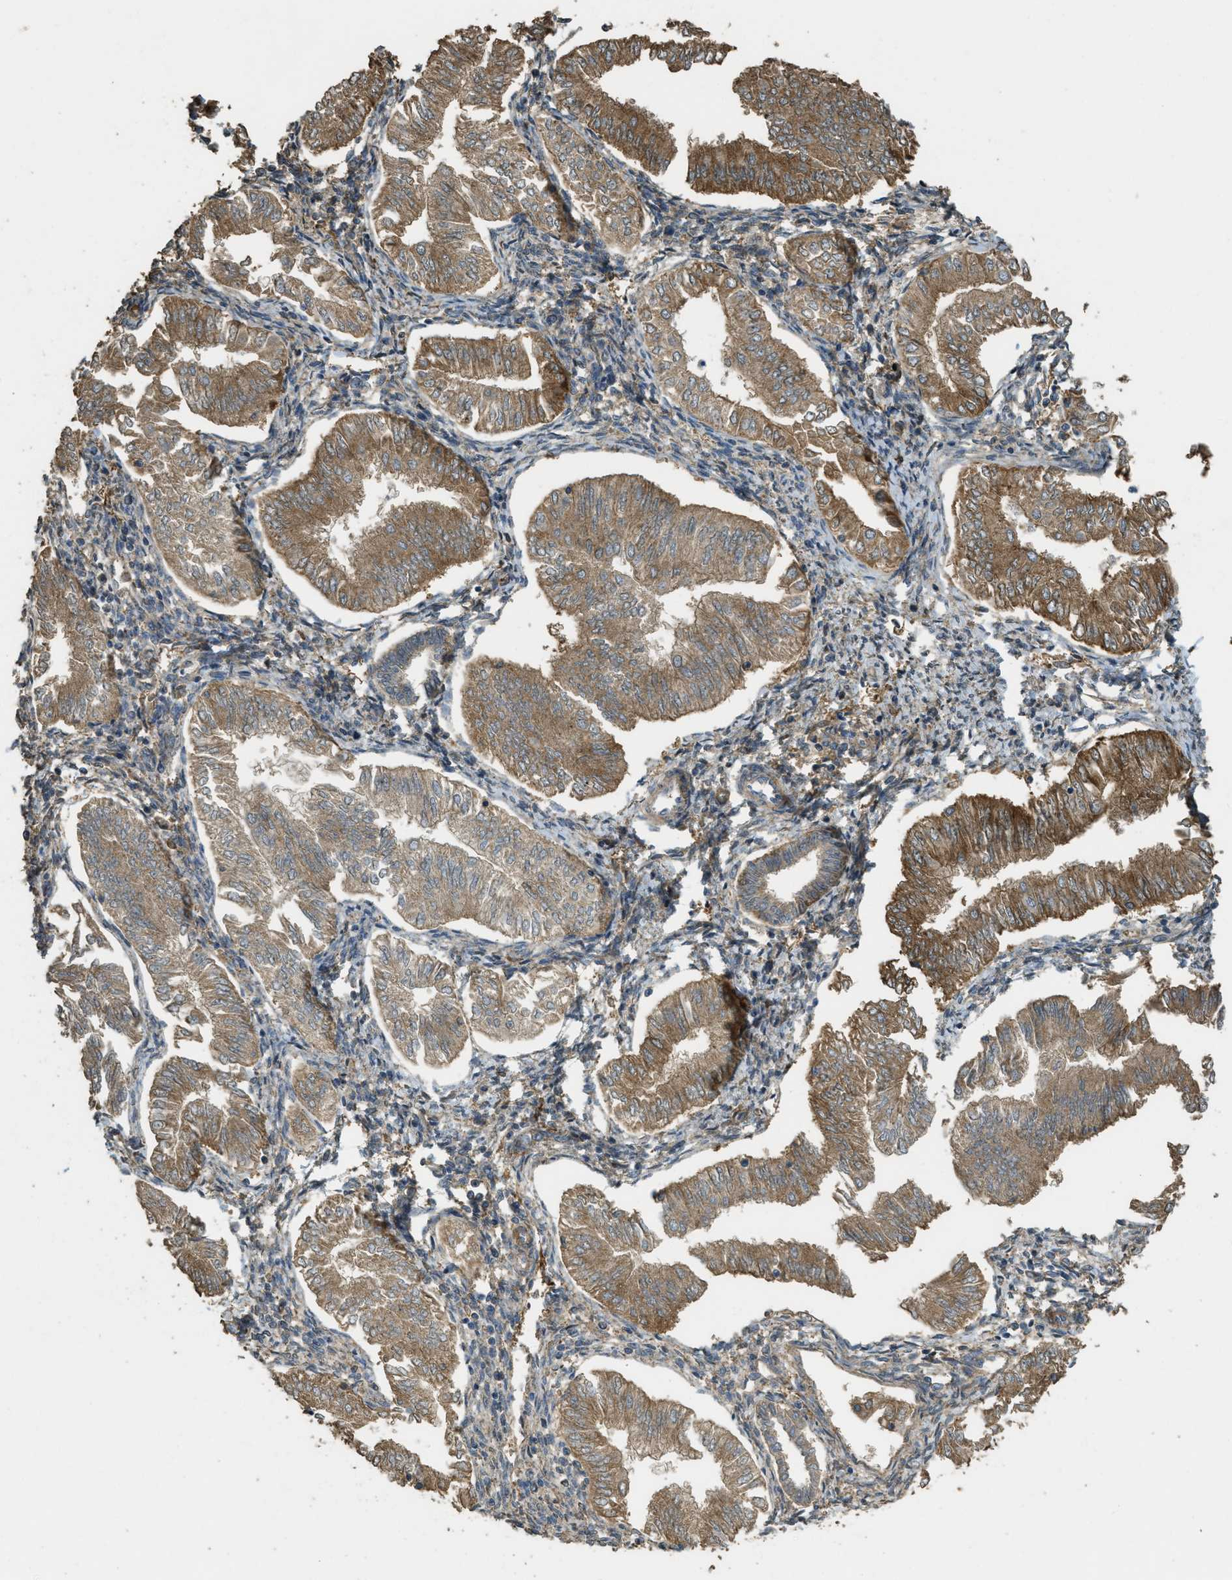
{"staining": {"intensity": "moderate", "quantity": ">75%", "location": "cytoplasmic/membranous"}, "tissue": "endometrial cancer", "cell_type": "Tumor cells", "image_type": "cancer", "snomed": [{"axis": "morphology", "description": "Adenocarcinoma, NOS"}, {"axis": "topography", "description": "Endometrium"}], "caption": "Moderate cytoplasmic/membranous protein positivity is seen in approximately >75% of tumor cells in adenocarcinoma (endometrial). Using DAB (3,3'-diaminobenzidine) (brown) and hematoxylin (blue) stains, captured at high magnification using brightfield microscopy.", "gene": "CD276", "patient": {"sex": "female", "age": 53}}